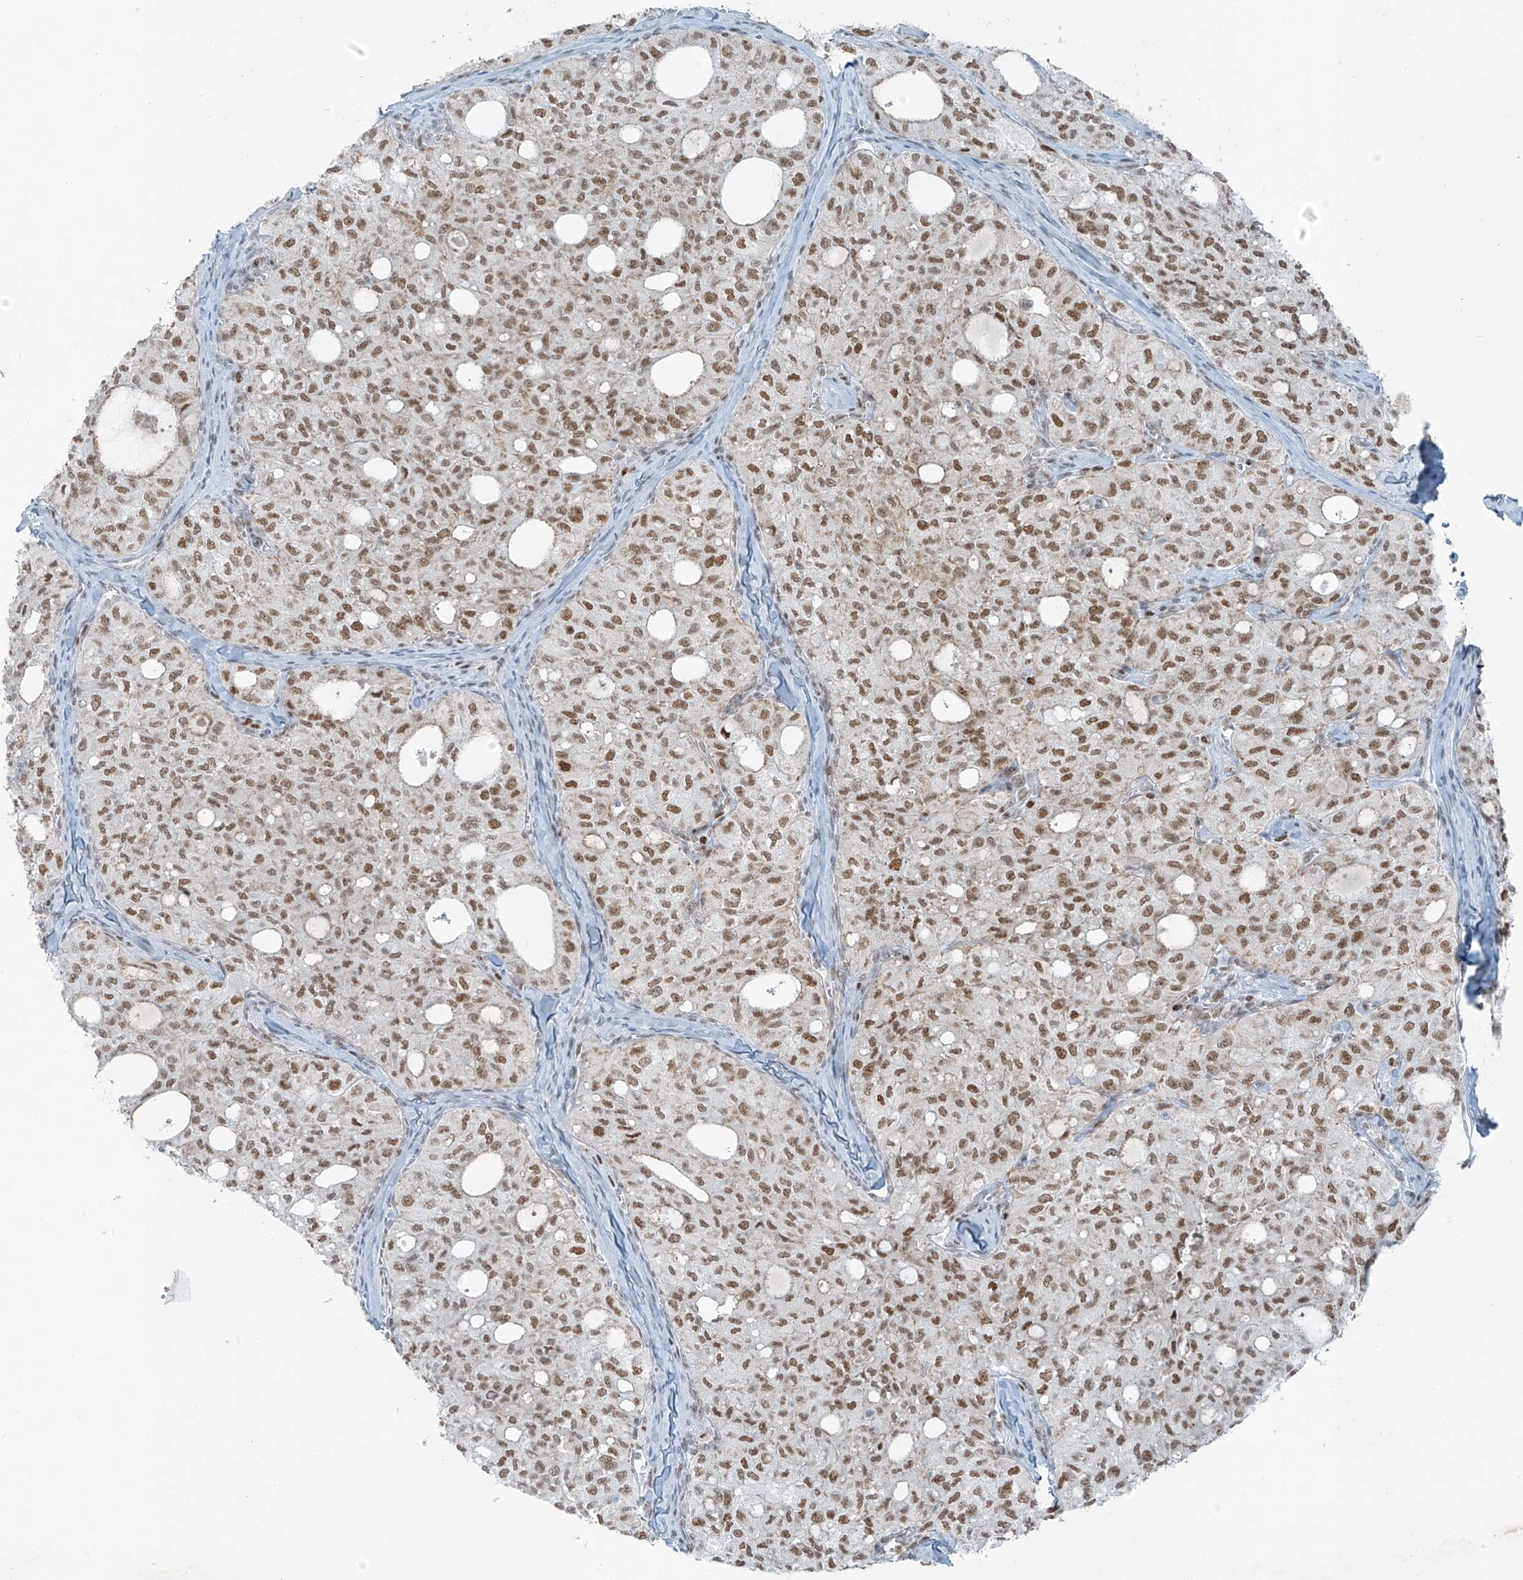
{"staining": {"intensity": "moderate", "quantity": ">75%", "location": "nuclear"}, "tissue": "thyroid cancer", "cell_type": "Tumor cells", "image_type": "cancer", "snomed": [{"axis": "morphology", "description": "Follicular adenoma carcinoma, NOS"}, {"axis": "topography", "description": "Thyroid gland"}], "caption": "Moderate nuclear staining is seen in about >75% of tumor cells in thyroid follicular adenoma carcinoma.", "gene": "WRNIP1", "patient": {"sex": "male", "age": 75}}